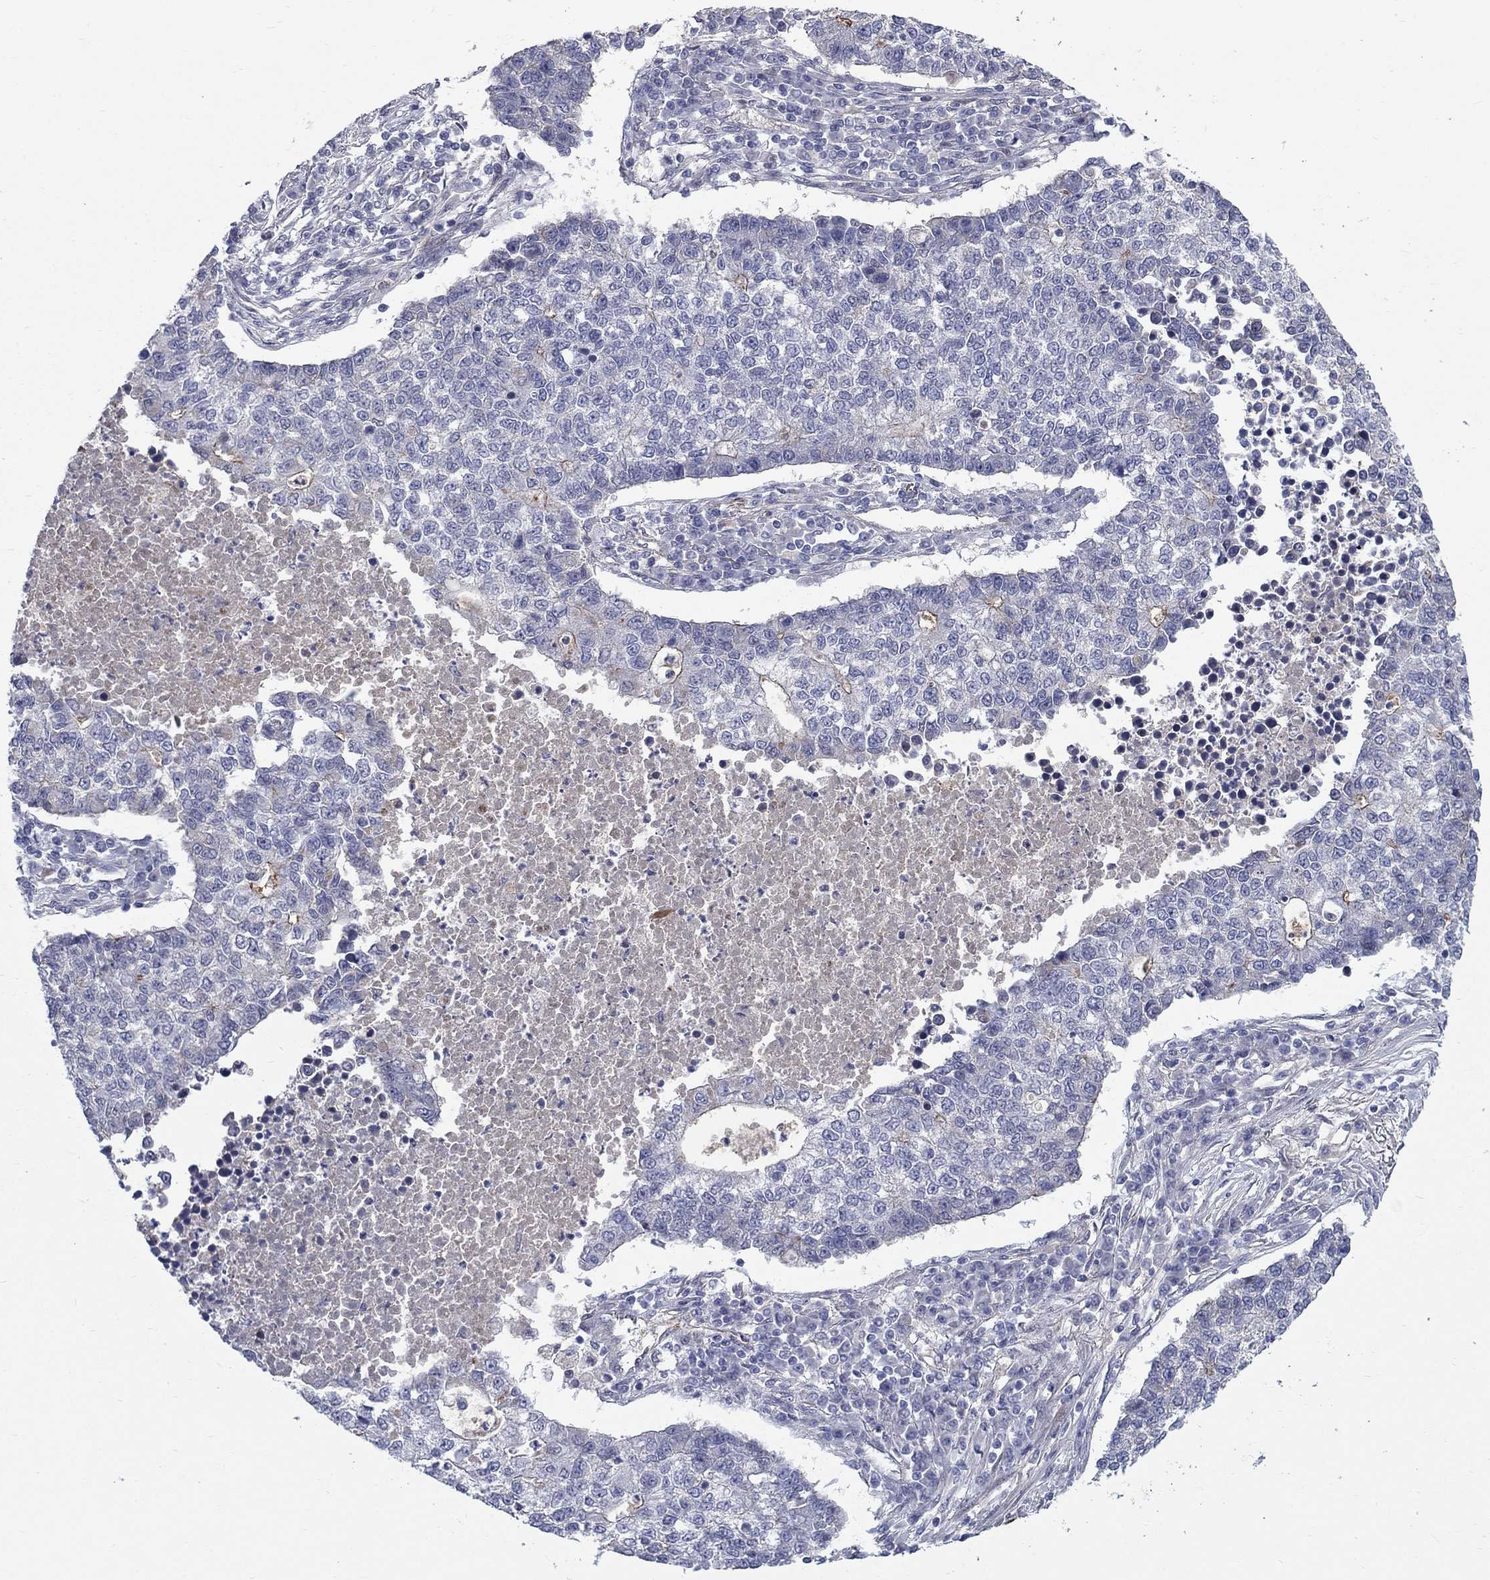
{"staining": {"intensity": "moderate", "quantity": "<25%", "location": "cytoplasmic/membranous"}, "tissue": "lung cancer", "cell_type": "Tumor cells", "image_type": "cancer", "snomed": [{"axis": "morphology", "description": "Adenocarcinoma, NOS"}, {"axis": "topography", "description": "Lung"}], "caption": "The photomicrograph reveals a brown stain indicating the presence of a protein in the cytoplasmic/membranous of tumor cells in lung cancer (adenocarcinoma).", "gene": "SLC1A1", "patient": {"sex": "male", "age": 57}}